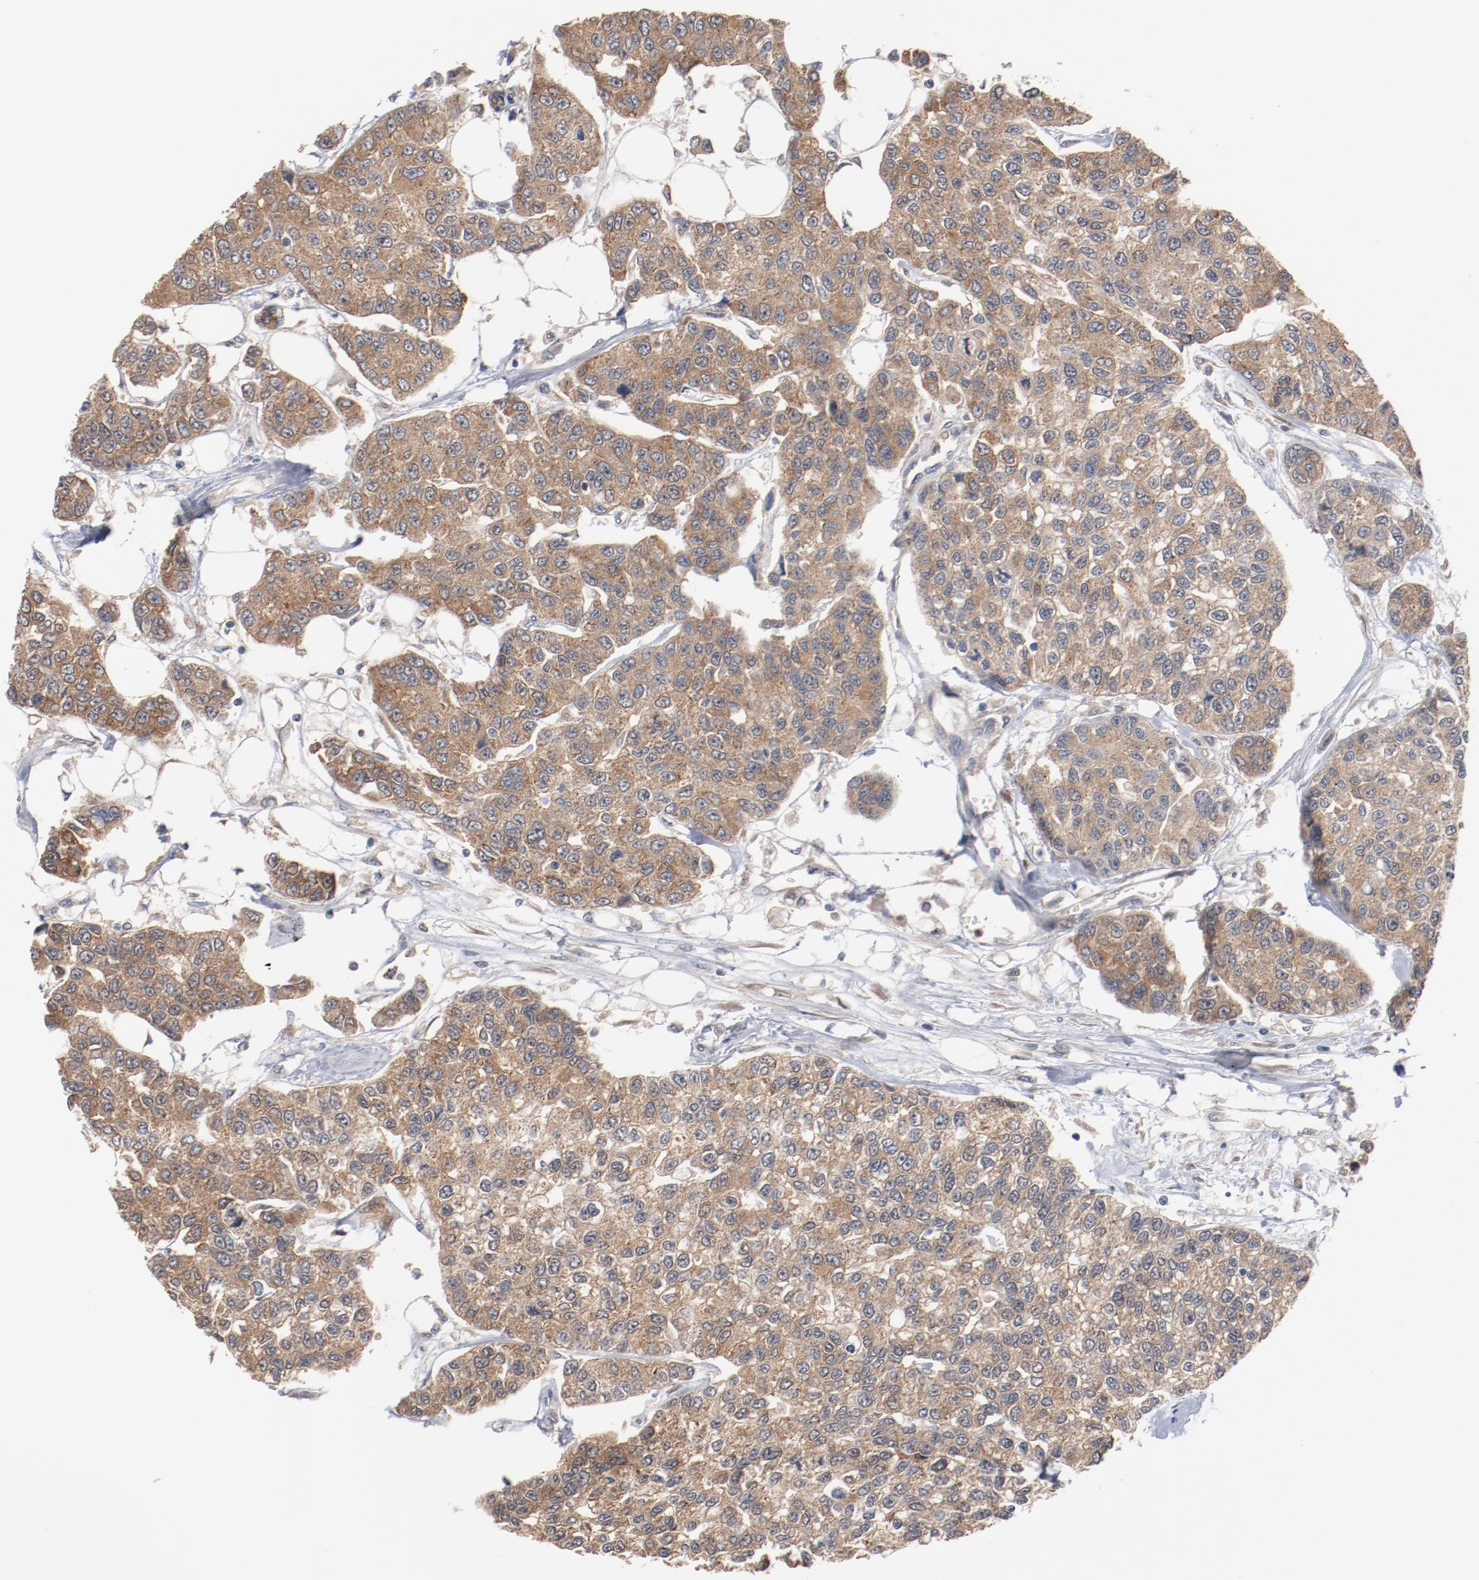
{"staining": {"intensity": "moderate", "quantity": ">75%", "location": "cytoplasmic/membranous"}, "tissue": "breast cancer", "cell_type": "Tumor cells", "image_type": "cancer", "snomed": [{"axis": "morphology", "description": "Duct carcinoma"}, {"axis": "topography", "description": "Breast"}], "caption": "Immunohistochemistry micrograph of breast cancer stained for a protein (brown), which demonstrates medium levels of moderate cytoplasmic/membranous positivity in about >75% of tumor cells.", "gene": "RNASE11", "patient": {"sex": "female", "age": 51}}